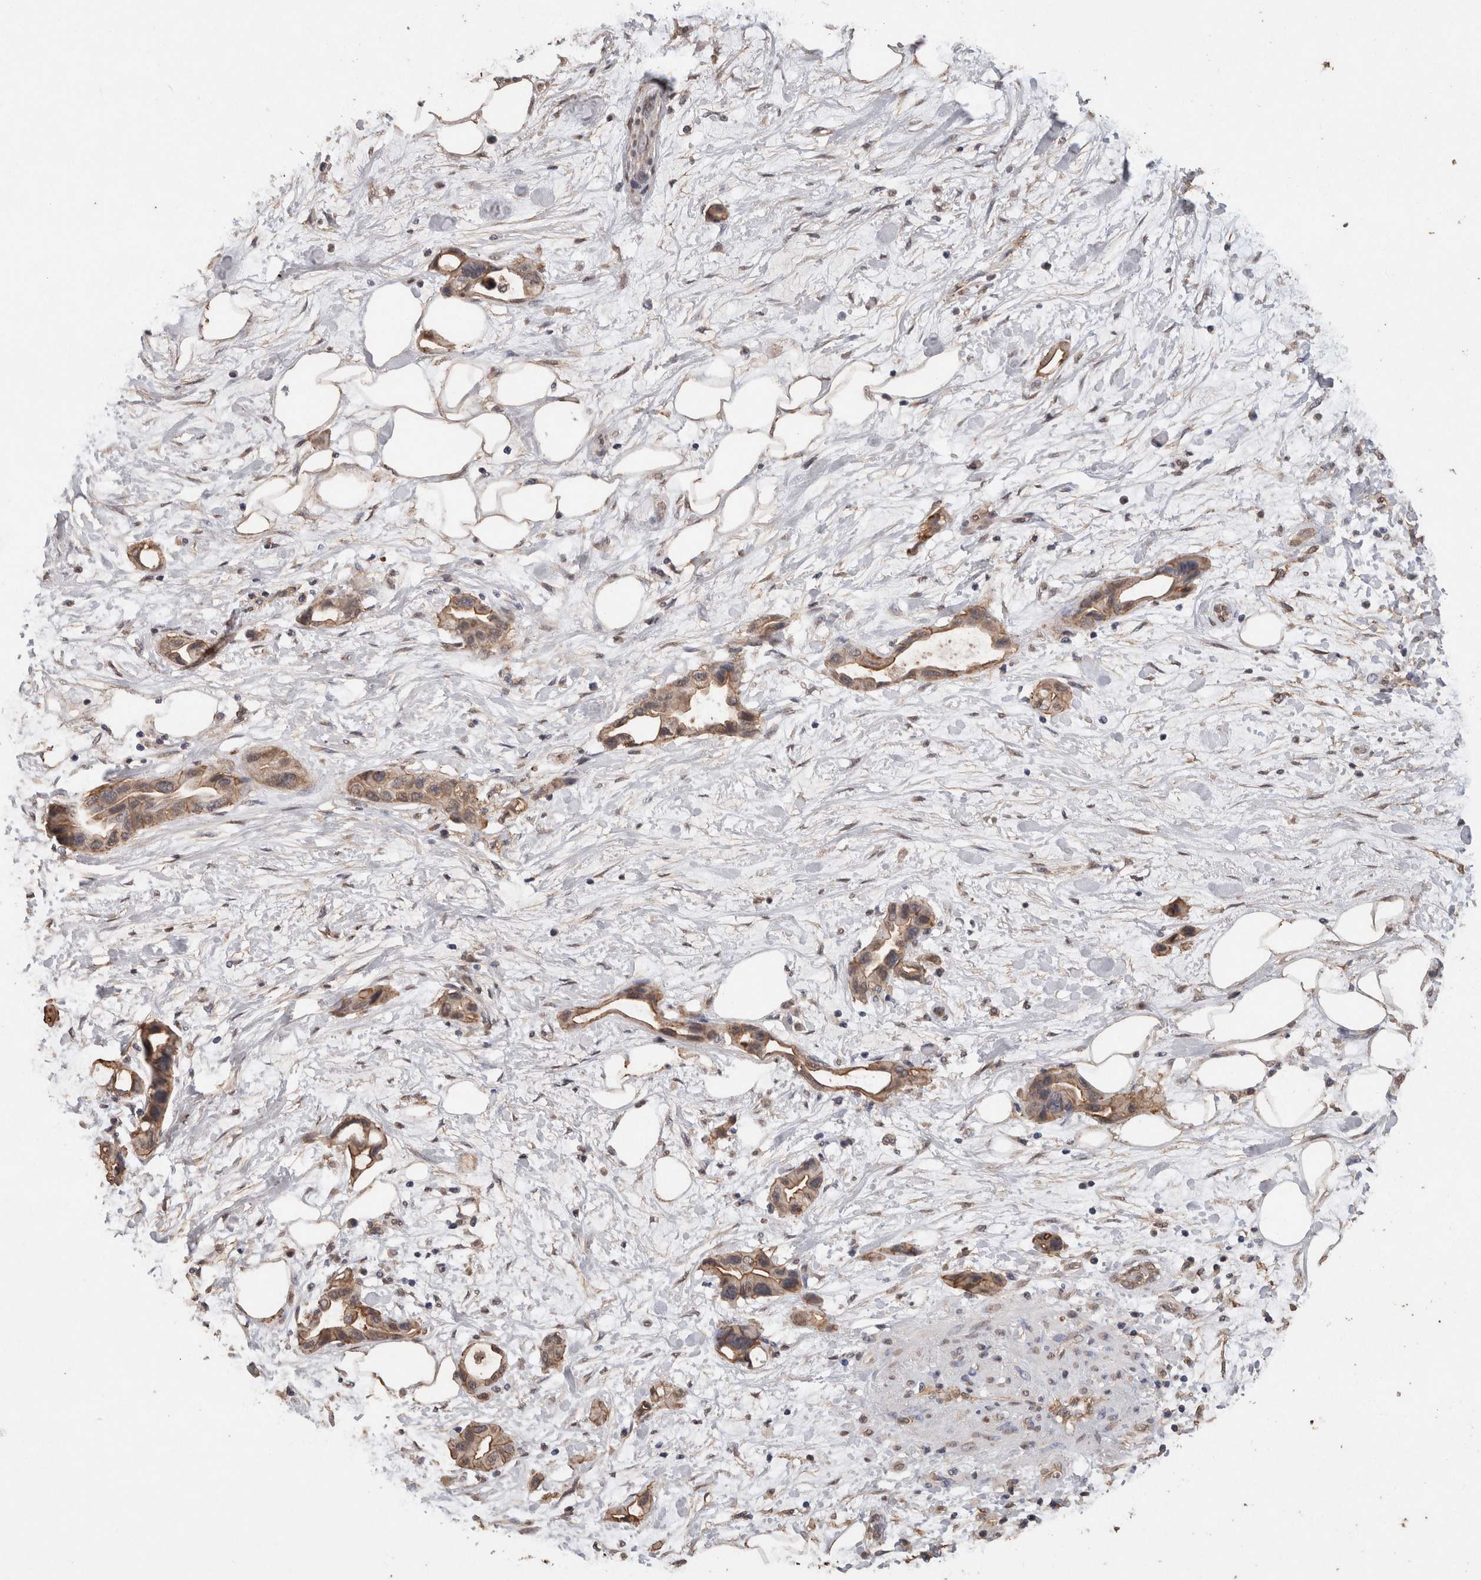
{"staining": {"intensity": "moderate", "quantity": ">75%", "location": "cytoplasmic/membranous"}, "tissue": "pancreatic cancer", "cell_type": "Tumor cells", "image_type": "cancer", "snomed": [{"axis": "morphology", "description": "Adenocarcinoma, NOS"}, {"axis": "topography", "description": "Pancreas"}], "caption": "About >75% of tumor cells in pancreatic cancer reveal moderate cytoplasmic/membranous protein expression as visualized by brown immunohistochemical staining.", "gene": "S100A10", "patient": {"sex": "female", "age": 57}}